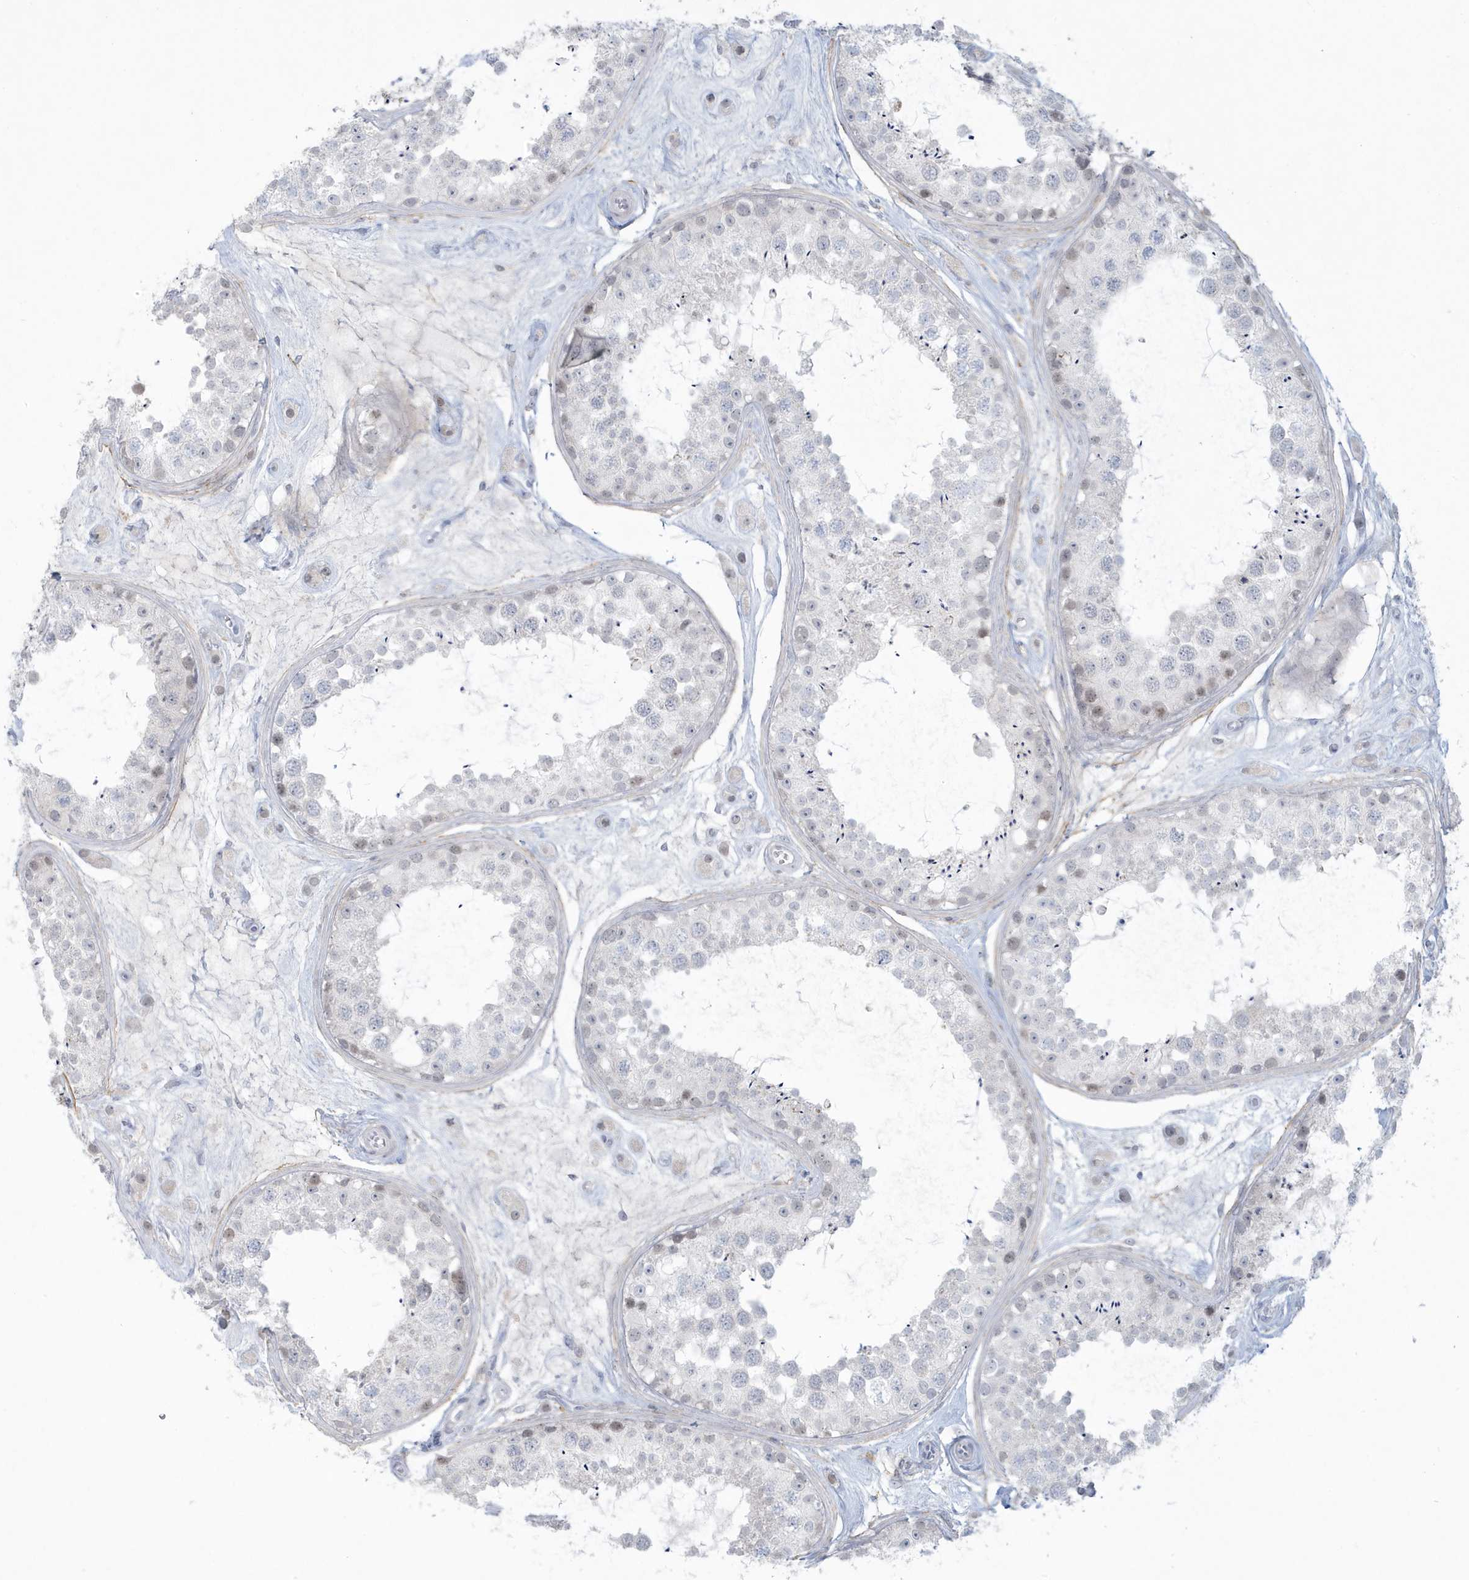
{"staining": {"intensity": "weak", "quantity": "<25%", "location": "nuclear"}, "tissue": "testis", "cell_type": "Cells in seminiferous ducts", "image_type": "normal", "snomed": [{"axis": "morphology", "description": "Normal tissue, NOS"}, {"axis": "topography", "description": "Testis"}], "caption": "This is an immunohistochemistry (IHC) micrograph of normal testis. There is no positivity in cells in seminiferous ducts.", "gene": "HERC6", "patient": {"sex": "male", "age": 25}}